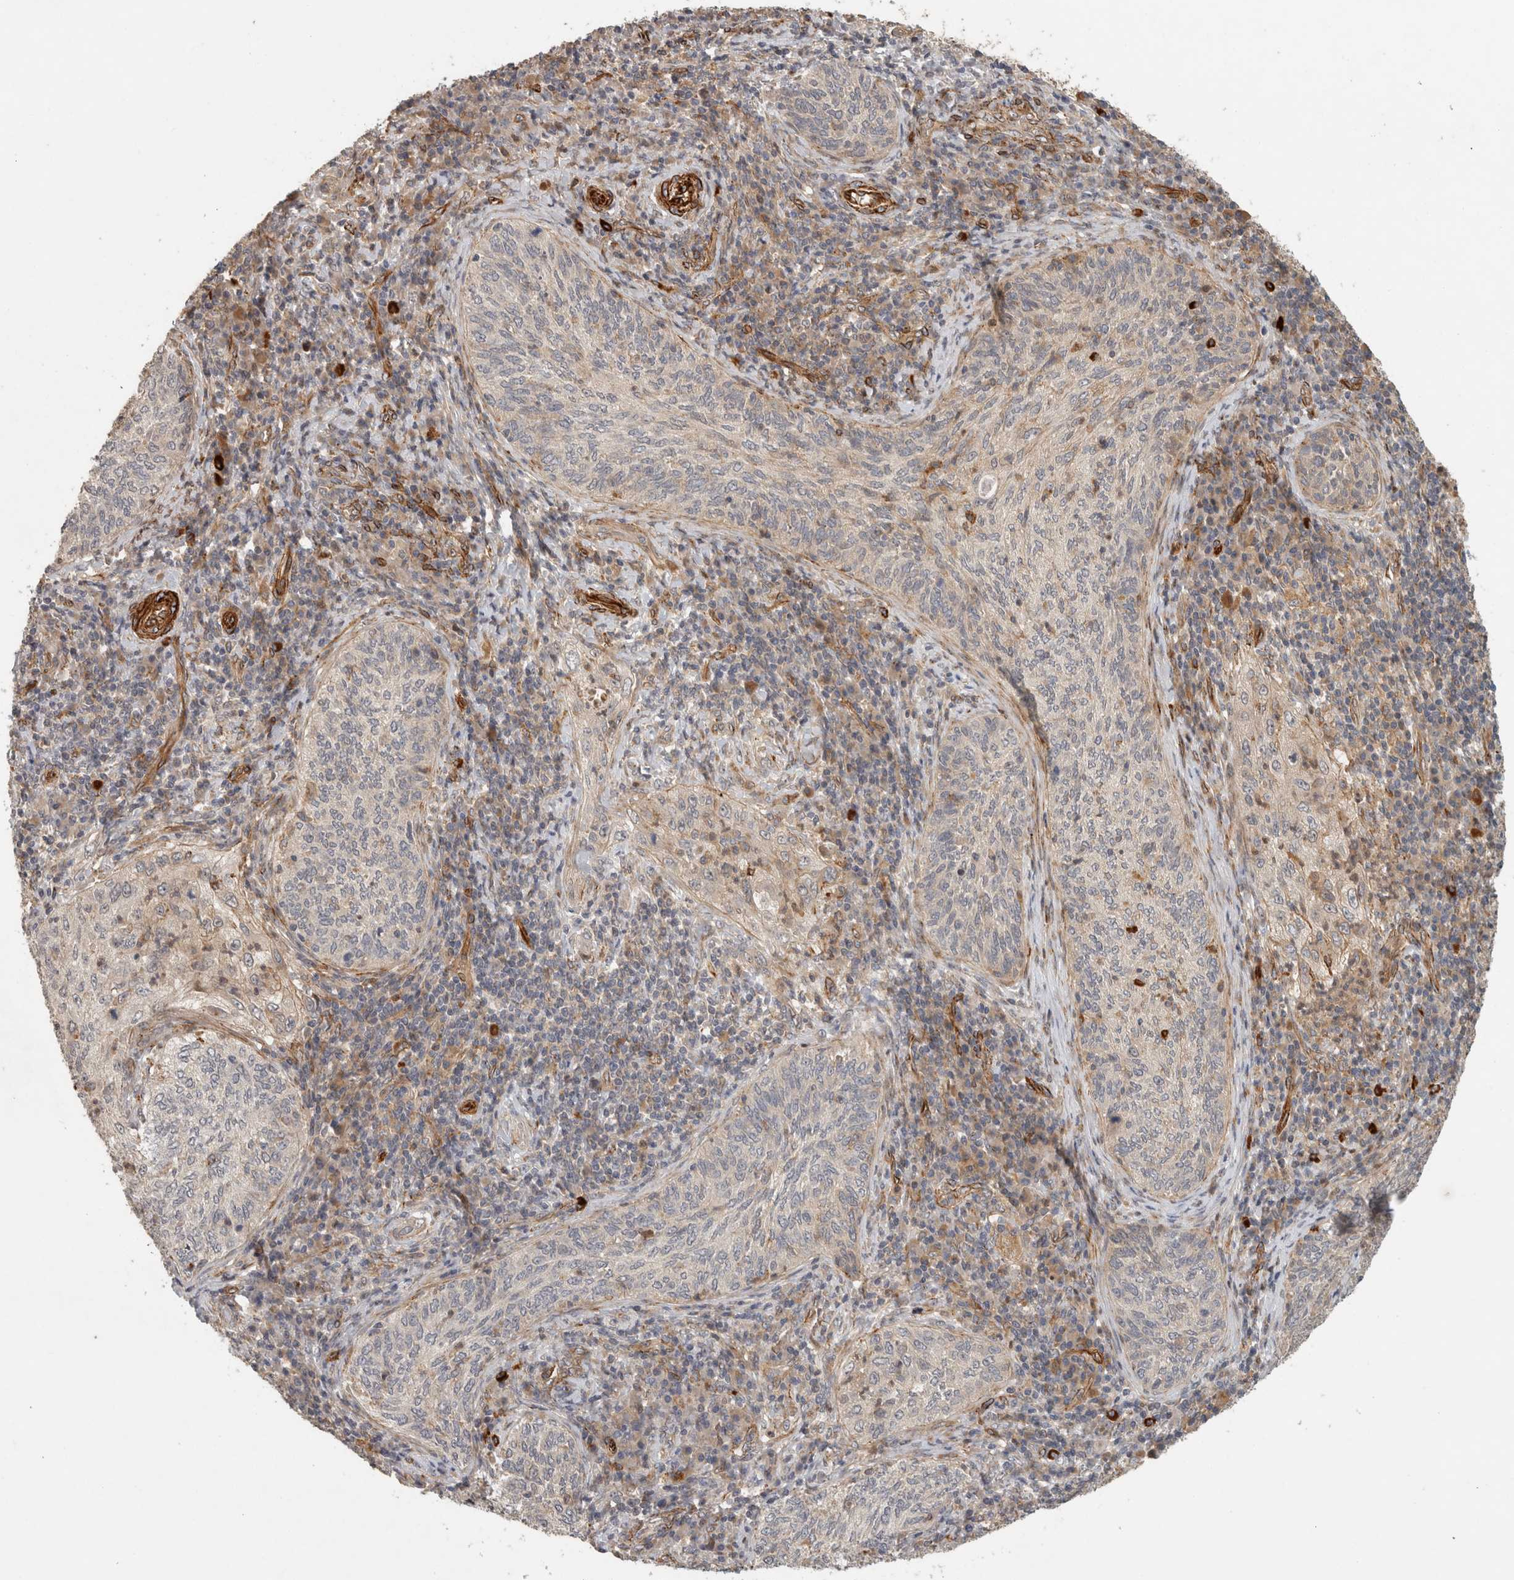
{"staining": {"intensity": "negative", "quantity": "none", "location": "none"}, "tissue": "cervical cancer", "cell_type": "Tumor cells", "image_type": "cancer", "snomed": [{"axis": "morphology", "description": "Squamous cell carcinoma, NOS"}, {"axis": "topography", "description": "Cervix"}], "caption": "The IHC histopathology image has no significant staining in tumor cells of cervical squamous cell carcinoma tissue.", "gene": "SIPA1L2", "patient": {"sex": "female", "age": 30}}